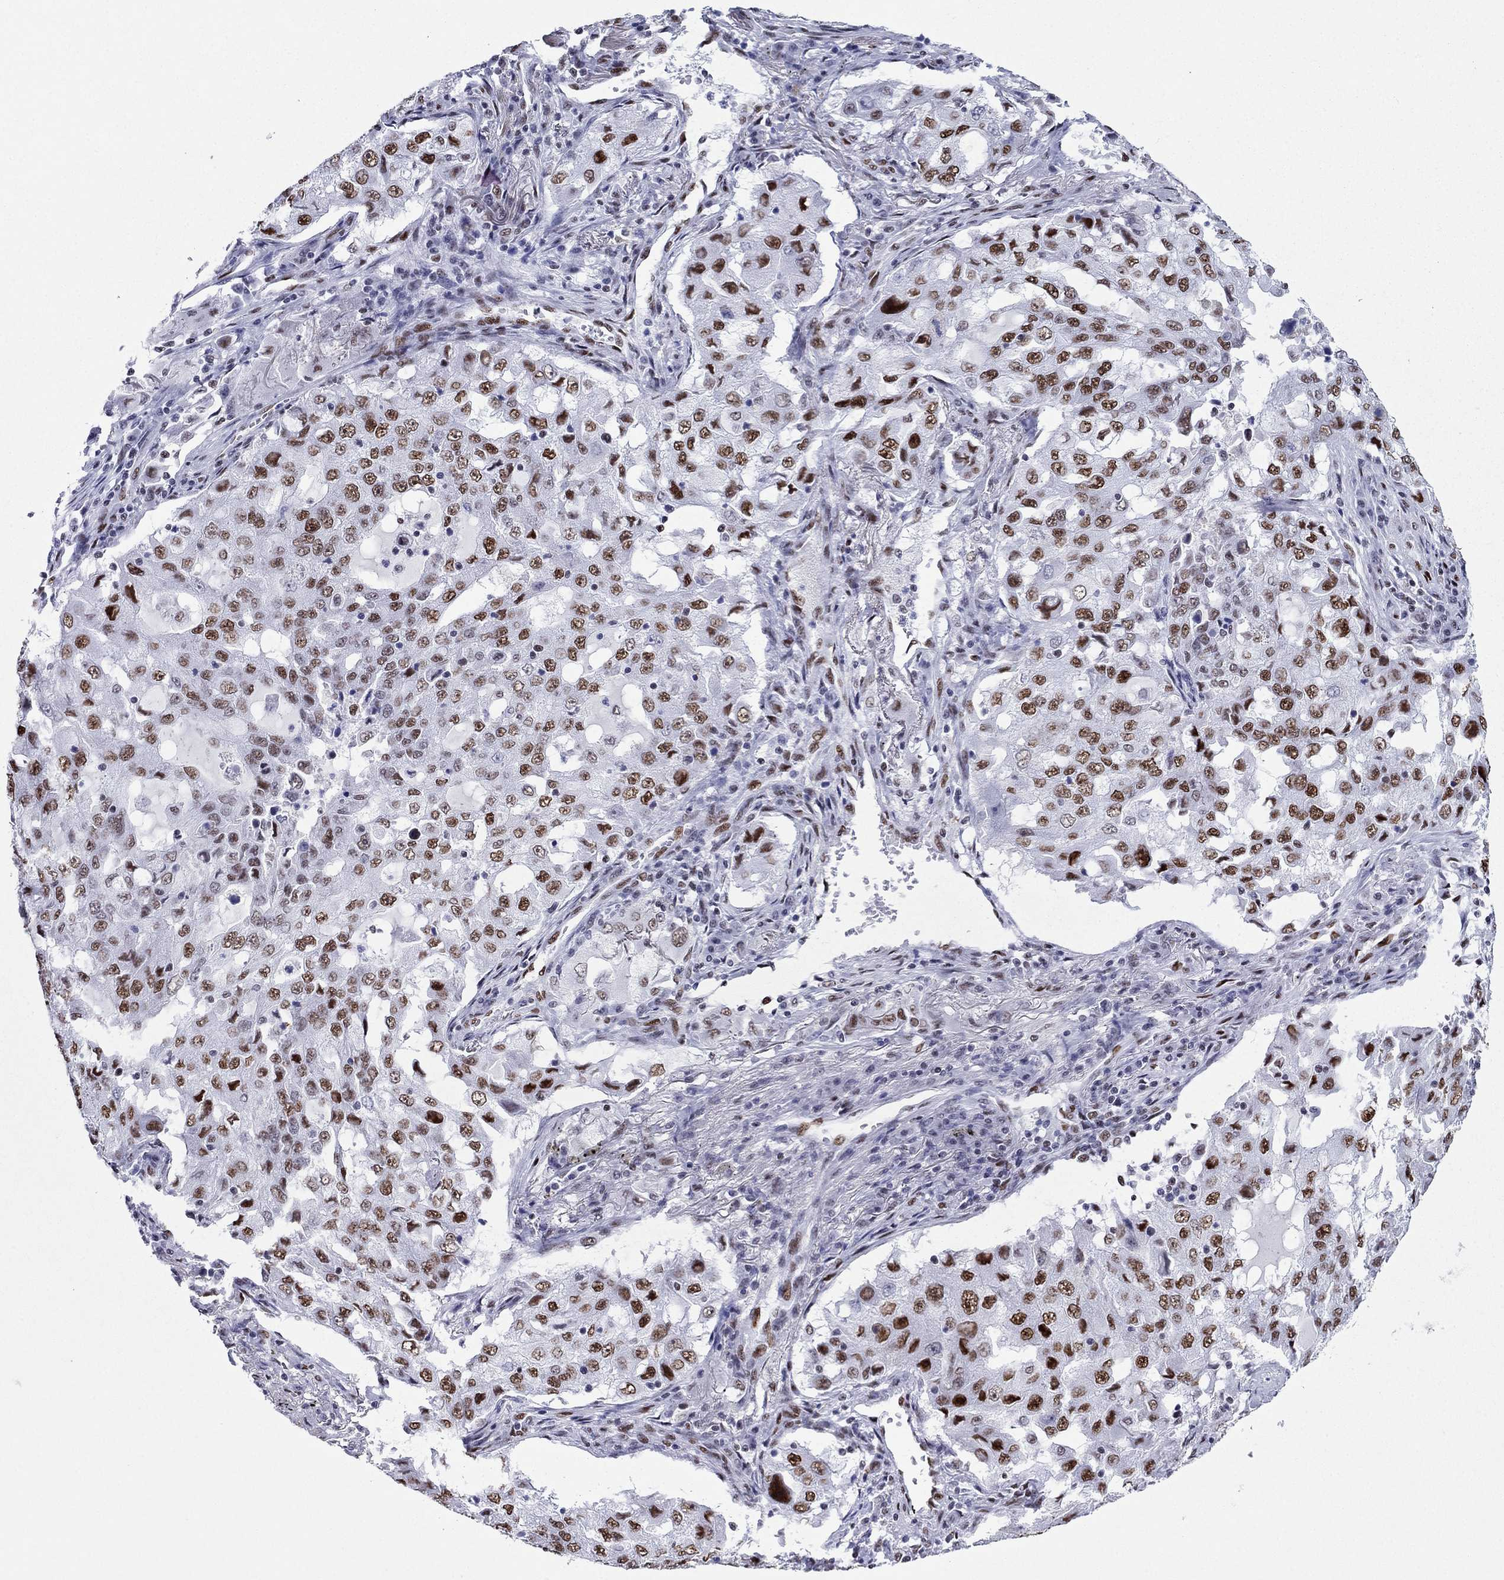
{"staining": {"intensity": "strong", "quantity": ">75%", "location": "nuclear"}, "tissue": "lung cancer", "cell_type": "Tumor cells", "image_type": "cancer", "snomed": [{"axis": "morphology", "description": "Adenocarcinoma, NOS"}, {"axis": "topography", "description": "Lung"}], "caption": "Lung cancer (adenocarcinoma) stained with DAB (3,3'-diaminobenzidine) immunohistochemistry demonstrates high levels of strong nuclear staining in about >75% of tumor cells.", "gene": "PPM1G", "patient": {"sex": "female", "age": 61}}